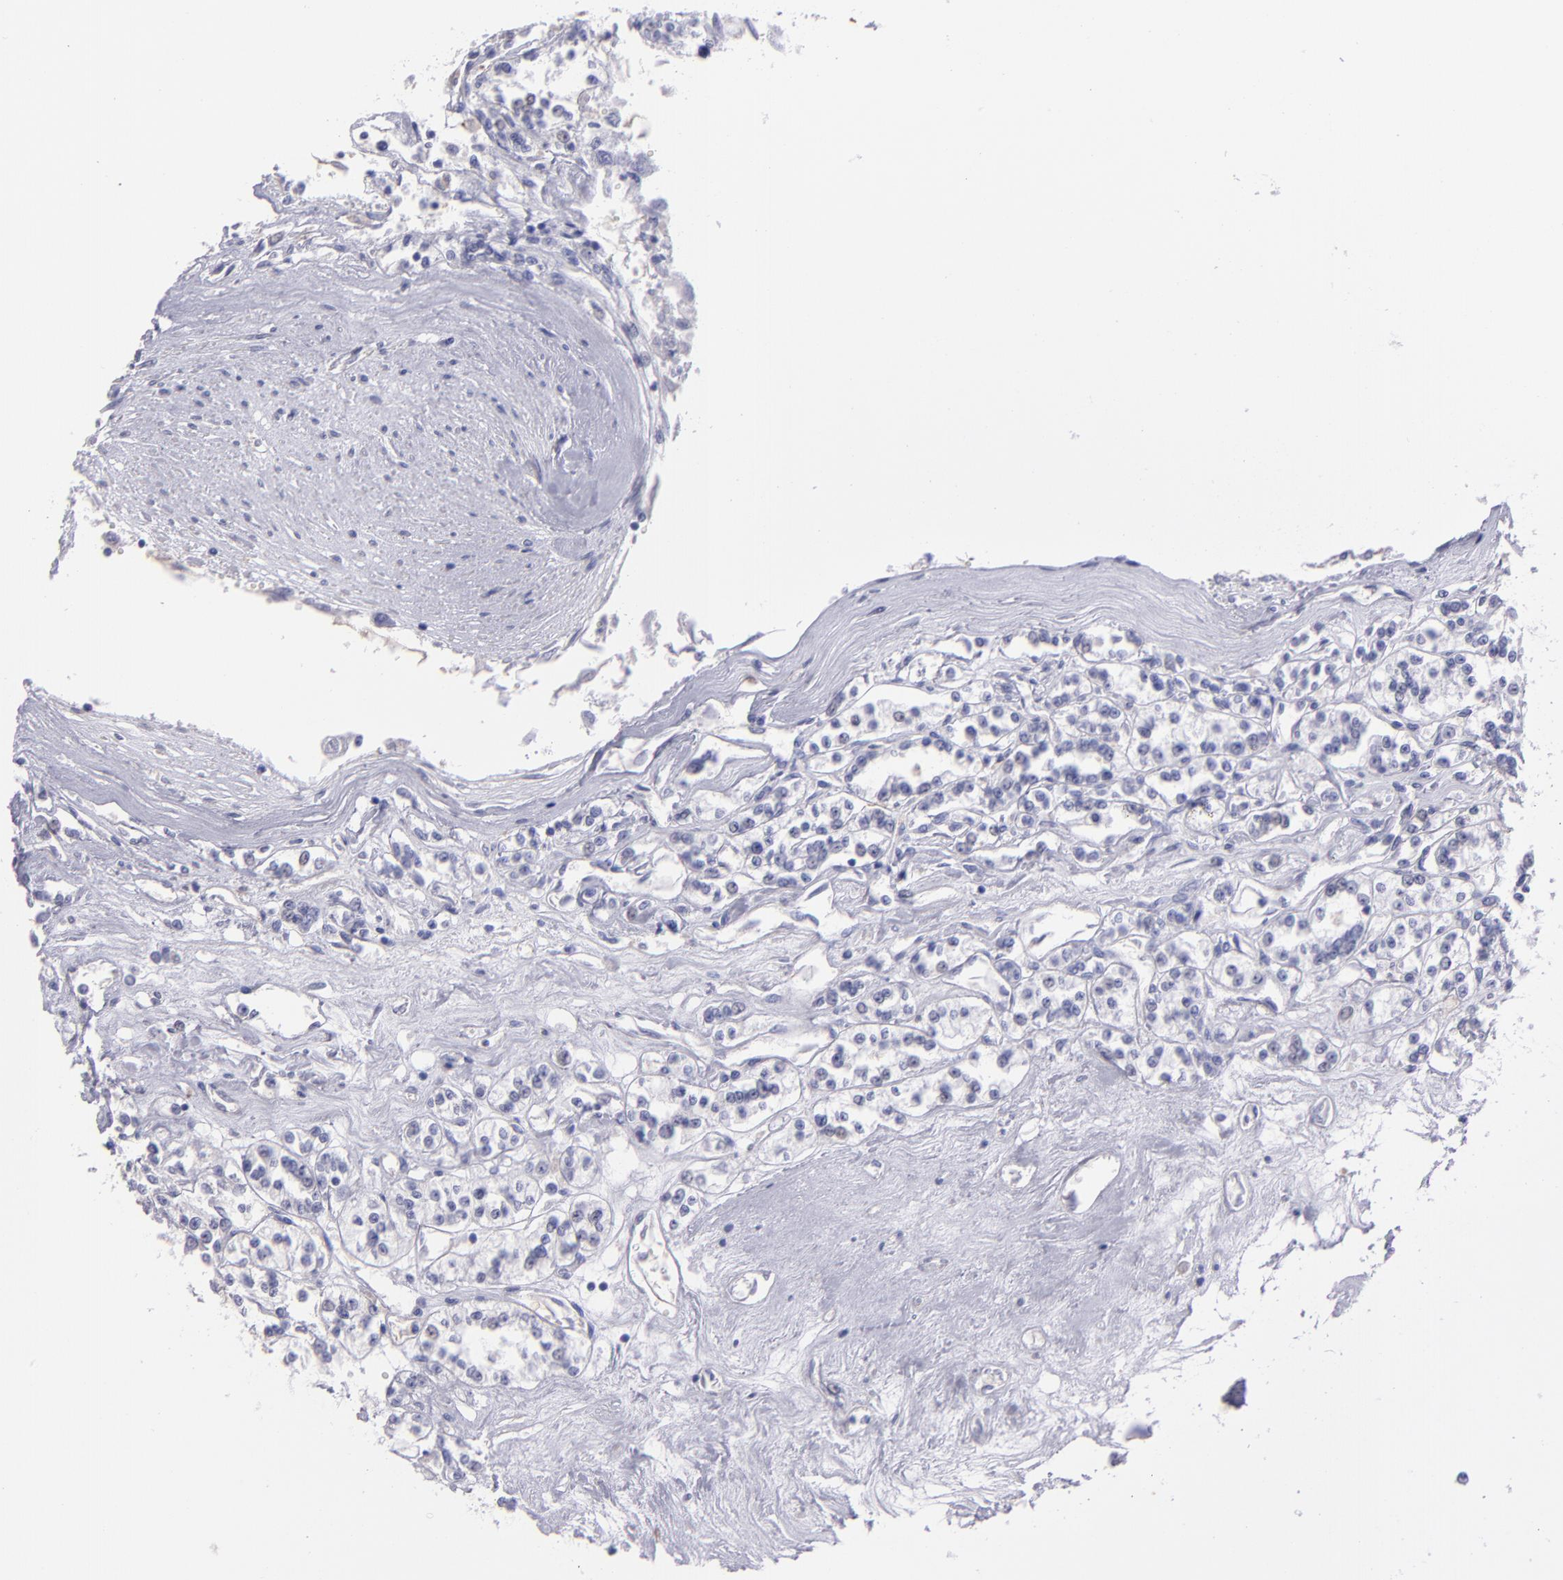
{"staining": {"intensity": "negative", "quantity": "none", "location": "none"}, "tissue": "renal cancer", "cell_type": "Tumor cells", "image_type": "cancer", "snomed": [{"axis": "morphology", "description": "Adenocarcinoma, NOS"}, {"axis": "topography", "description": "Kidney"}], "caption": "There is no significant expression in tumor cells of adenocarcinoma (renal). Brightfield microscopy of immunohistochemistry (IHC) stained with DAB (brown) and hematoxylin (blue), captured at high magnification.", "gene": "TG", "patient": {"sex": "female", "age": 76}}